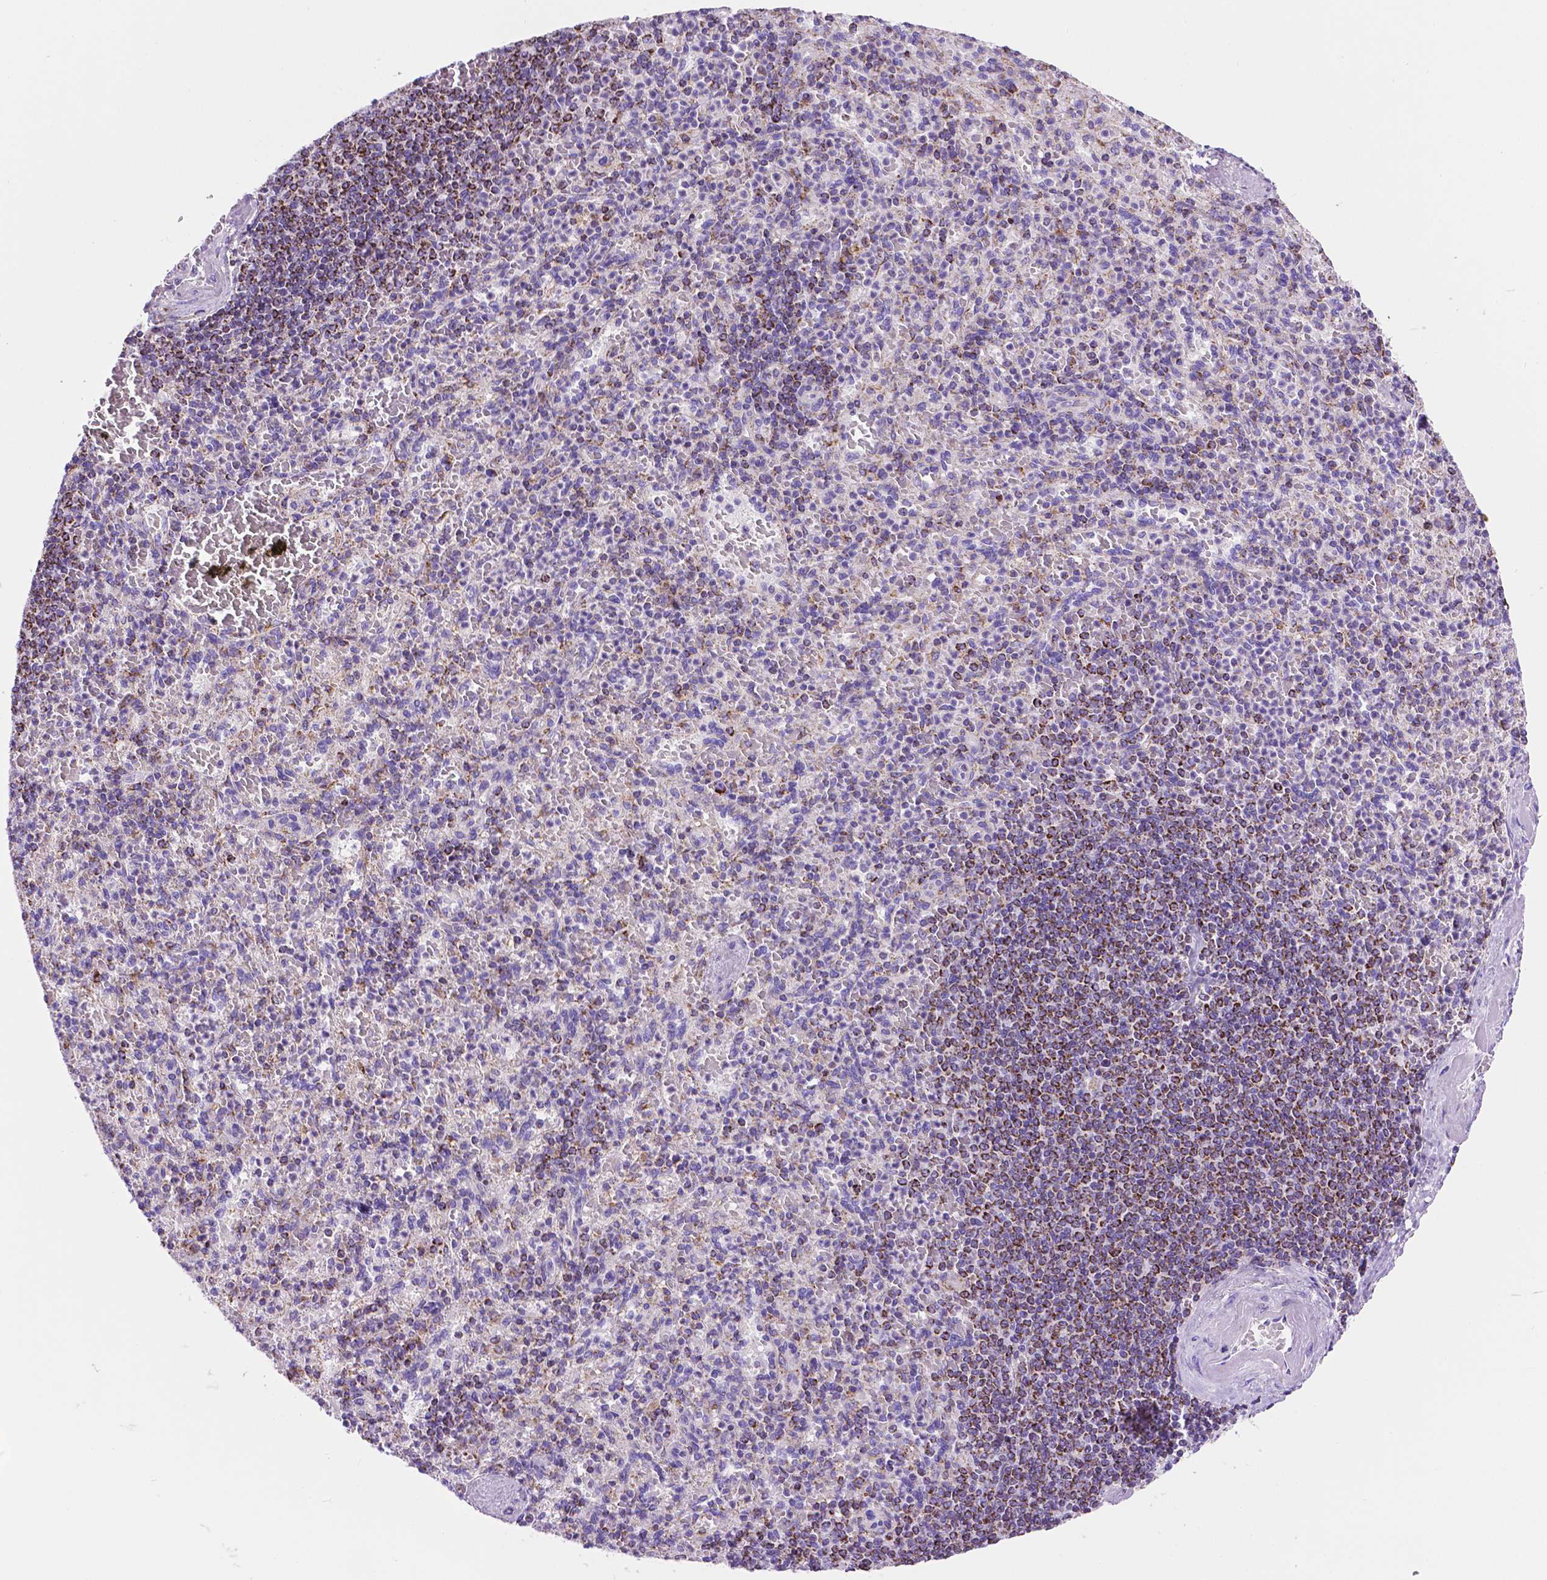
{"staining": {"intensity": "moderate", "quantity": "<25%", "location": "cytoplasmic/membranous"}, "tissue": "spleen", "cell_type": "Cells in red pulp", "image_type": "normal", "snomed": [{"axis": "morphology", "description": "Normal tissue, NOS"}, {"axis": "topography", "description": "Spleen"}], "caption": "This image shows immunohistochemistry (IHC) staining of unremarkable spleen, with low moderate cytoplasmic/membranous expression in about <25% of cells in red pulp.", "gene": "GDPD5", "patient": {"sex": "female", "age": 74}}